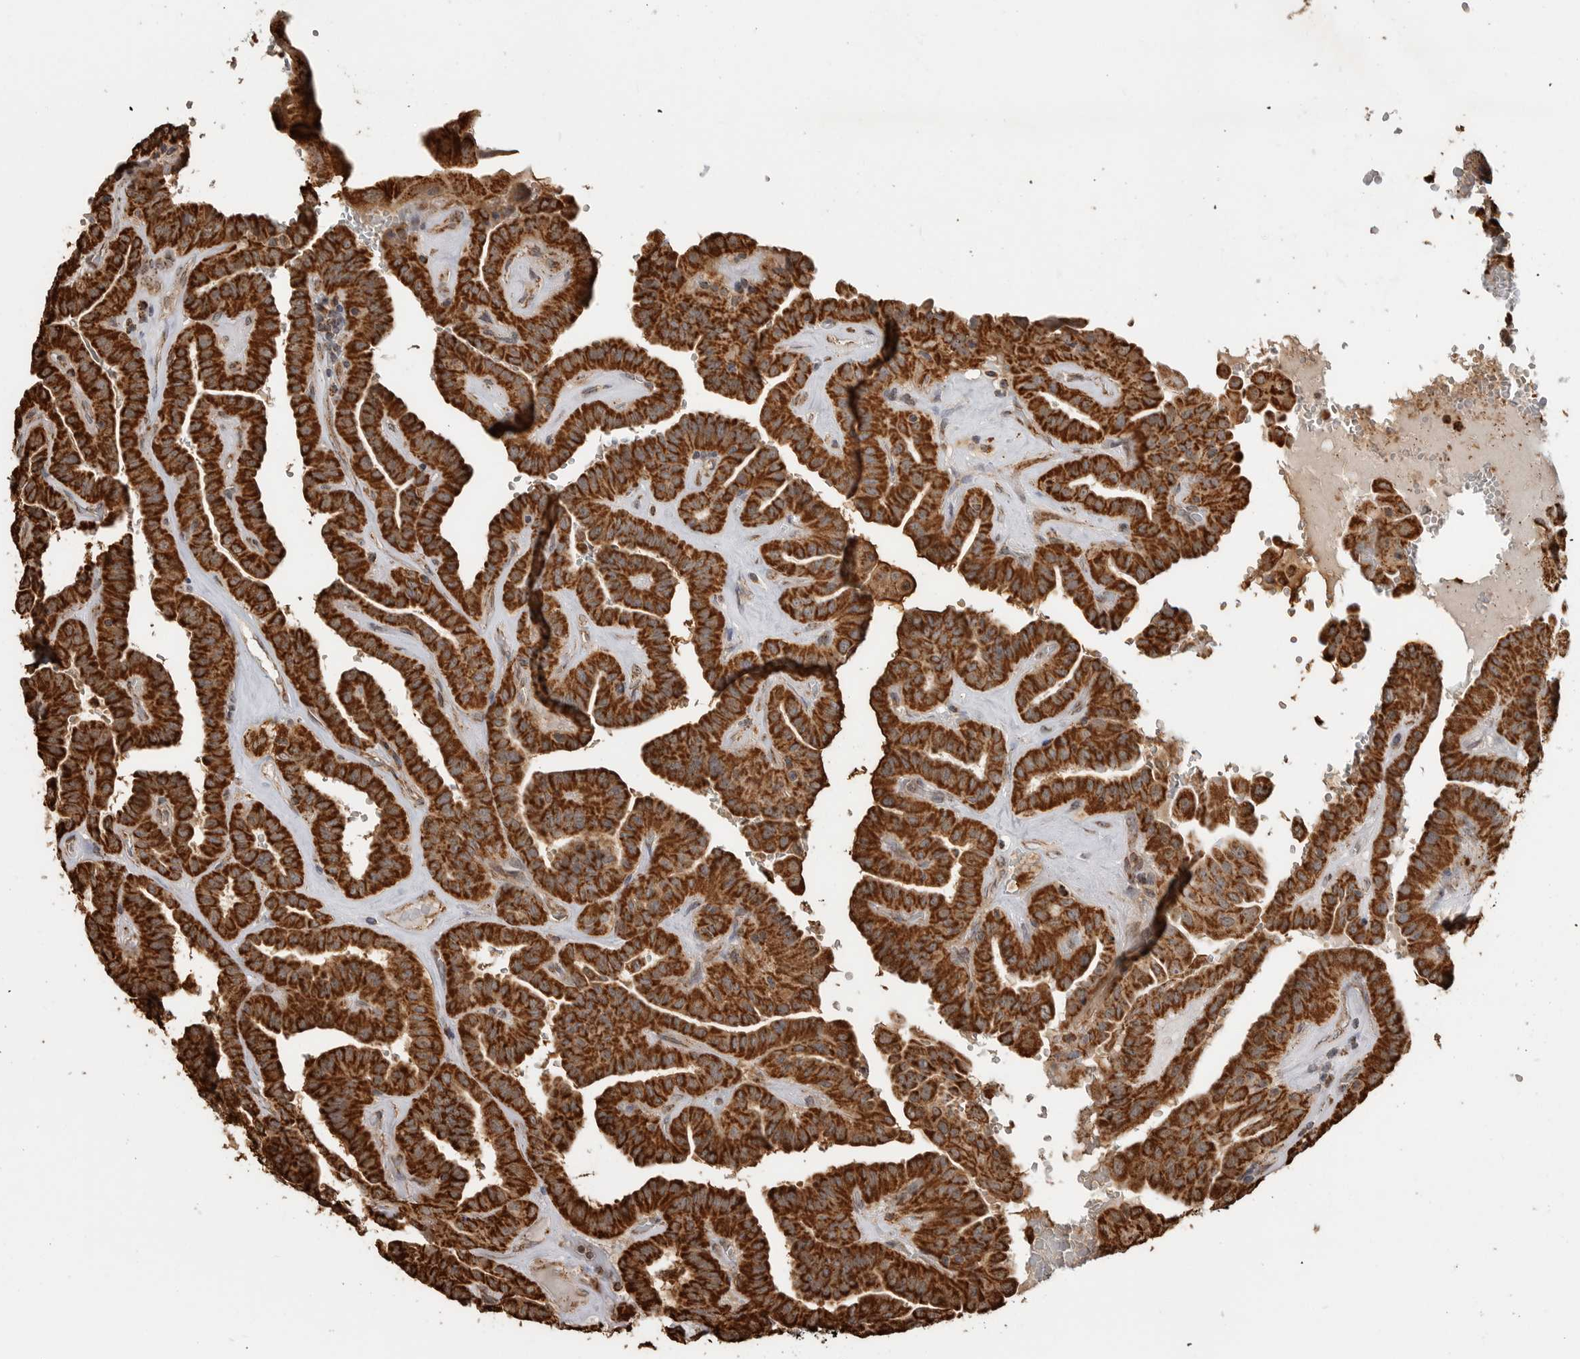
{"staining": {"intensity": "strong", "quantity": ">75%", "location": "cytoplasmic/membranous"}, "tissue": "thyroid cancer", "cell_type": "Tumor cells", "image_type": "cancer", "snomed": [{"axis": "morphology", "description": "Papillary adenocarcinoma, NOS"}, {"axis": "topography", "description": "Thyroid gland"}], "caption": "Thyroid cancer stained with a brown dye reveals strong cytoplasmic/membranous positive staining in approximately >75% of tumor cells.", "gene": "GCNT2", "patient": {"sex": "male", "age": 77}}